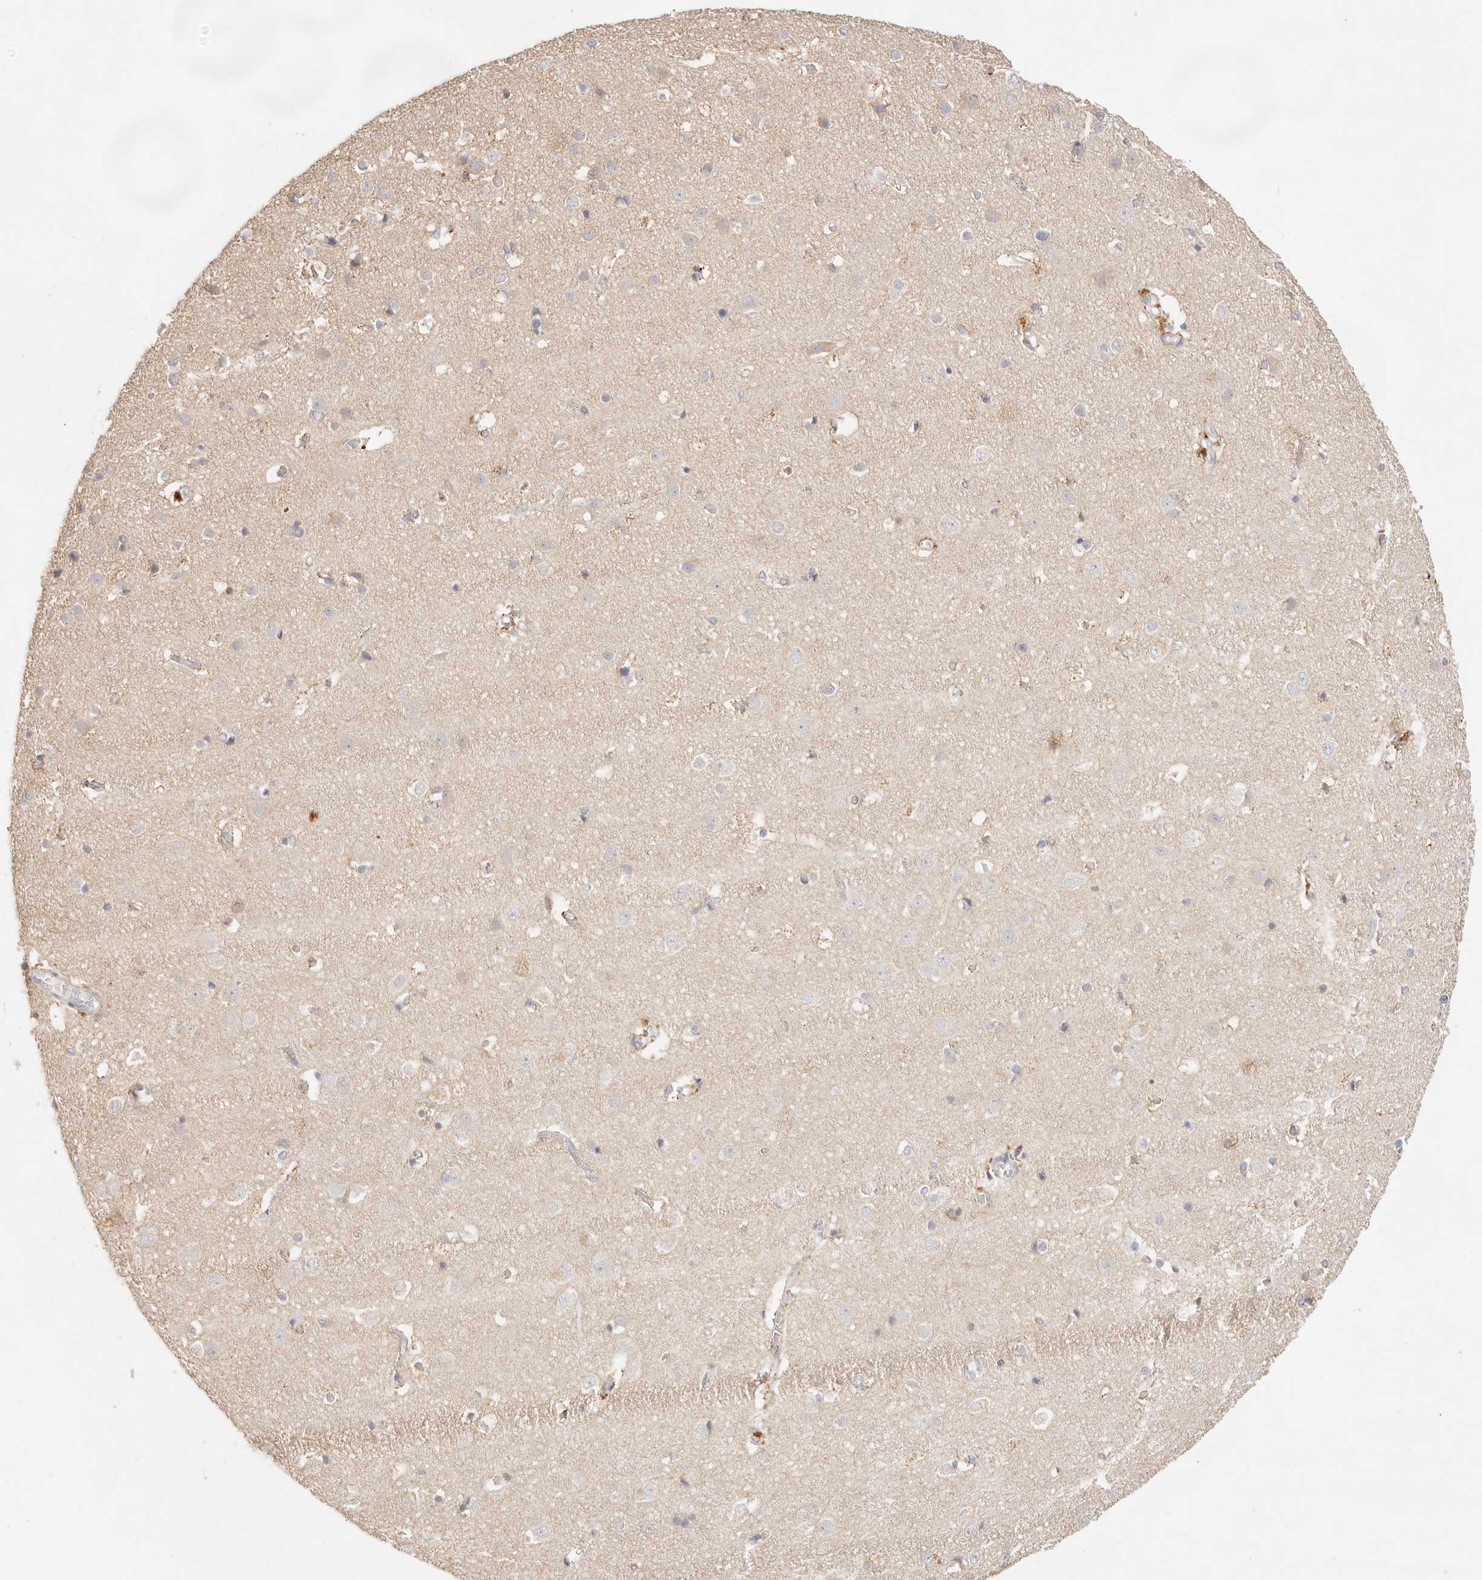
{"staining": {"intensity": "weak", "quantity": "25%-75%", "location": "cytoplasmic/membranous"}, "tissue": "cerebral cortex", "cell_type": "Endothelial cells", "image_type": "normal", "snomed": [{"axis": "morphology", "description": "Normal tissue, NOS"}, {"axis": "topography", "description": "Cerebral cortex"}], "caption": "A high-resolution image shows IHC staining of benign cerebral cortex, which shows weak cytoplasmic/membranous expression in about 25%-75% of endothelial cells. (IHC, brightfield microscopy, high magnification).", "gene": "GPR156", "patient": {"sex": "male", "age": 54}}